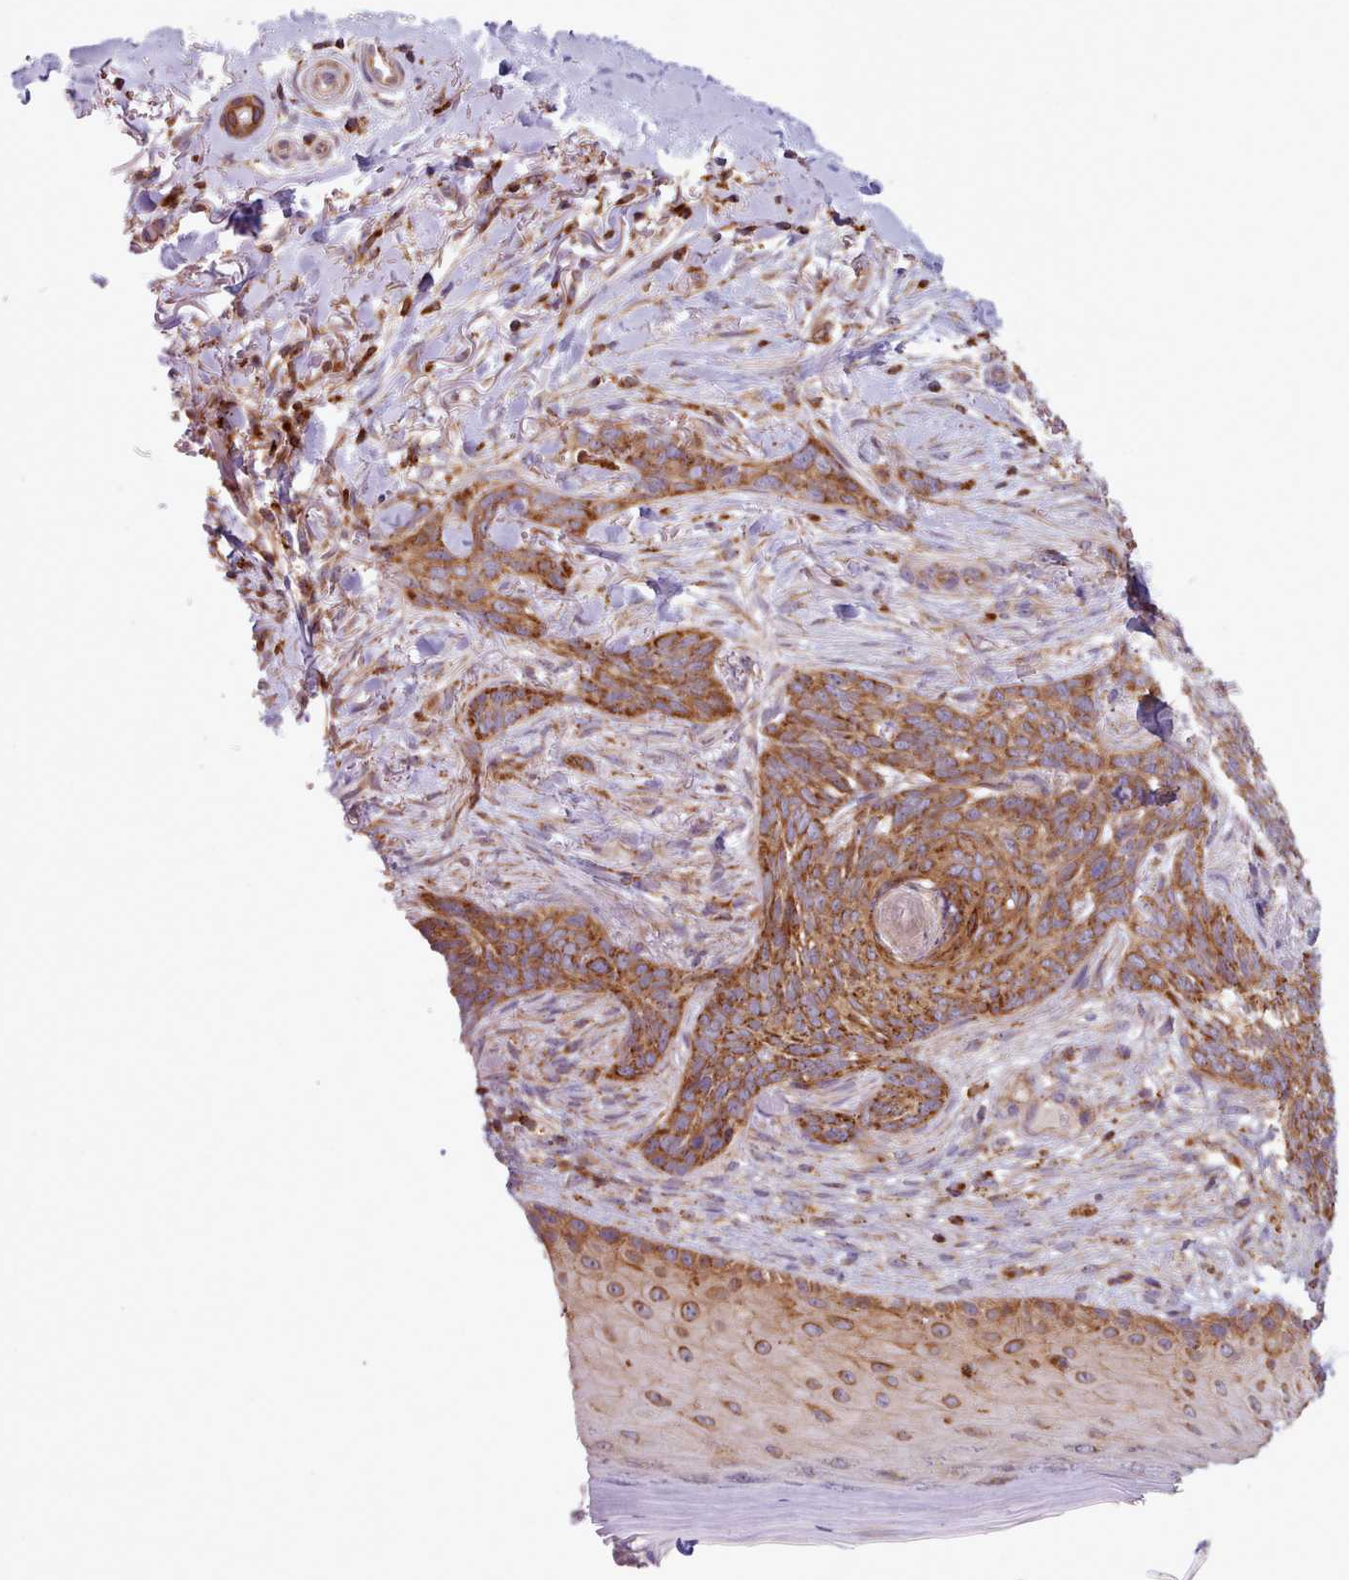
{"staining": {"intensity": "moderate", "quantity": ">75%", "location": "cytoplasmic/membranous"}, "tissue": "skin cancer", "cell_type": "Tumor cells", "image_type": "cancer", "snomed": [{"axis": "morphology", "description": "Normal tissue, NOS"}, {"axis": "morphology", "description": "Basal cell carcinoma"}, {"axis": "topography", "description": "Skin"}], "caption": "Moderate cytoplasmic/membranous protein positivity is seen in approximately >75% of tumor cells in skin cancer (basal cell carcinoma). (DAB IHC, brown staining for protein, blue staining for nuclei).", "gene": "CRYBG1", "patient": {"sex": "female", "age": 67}}